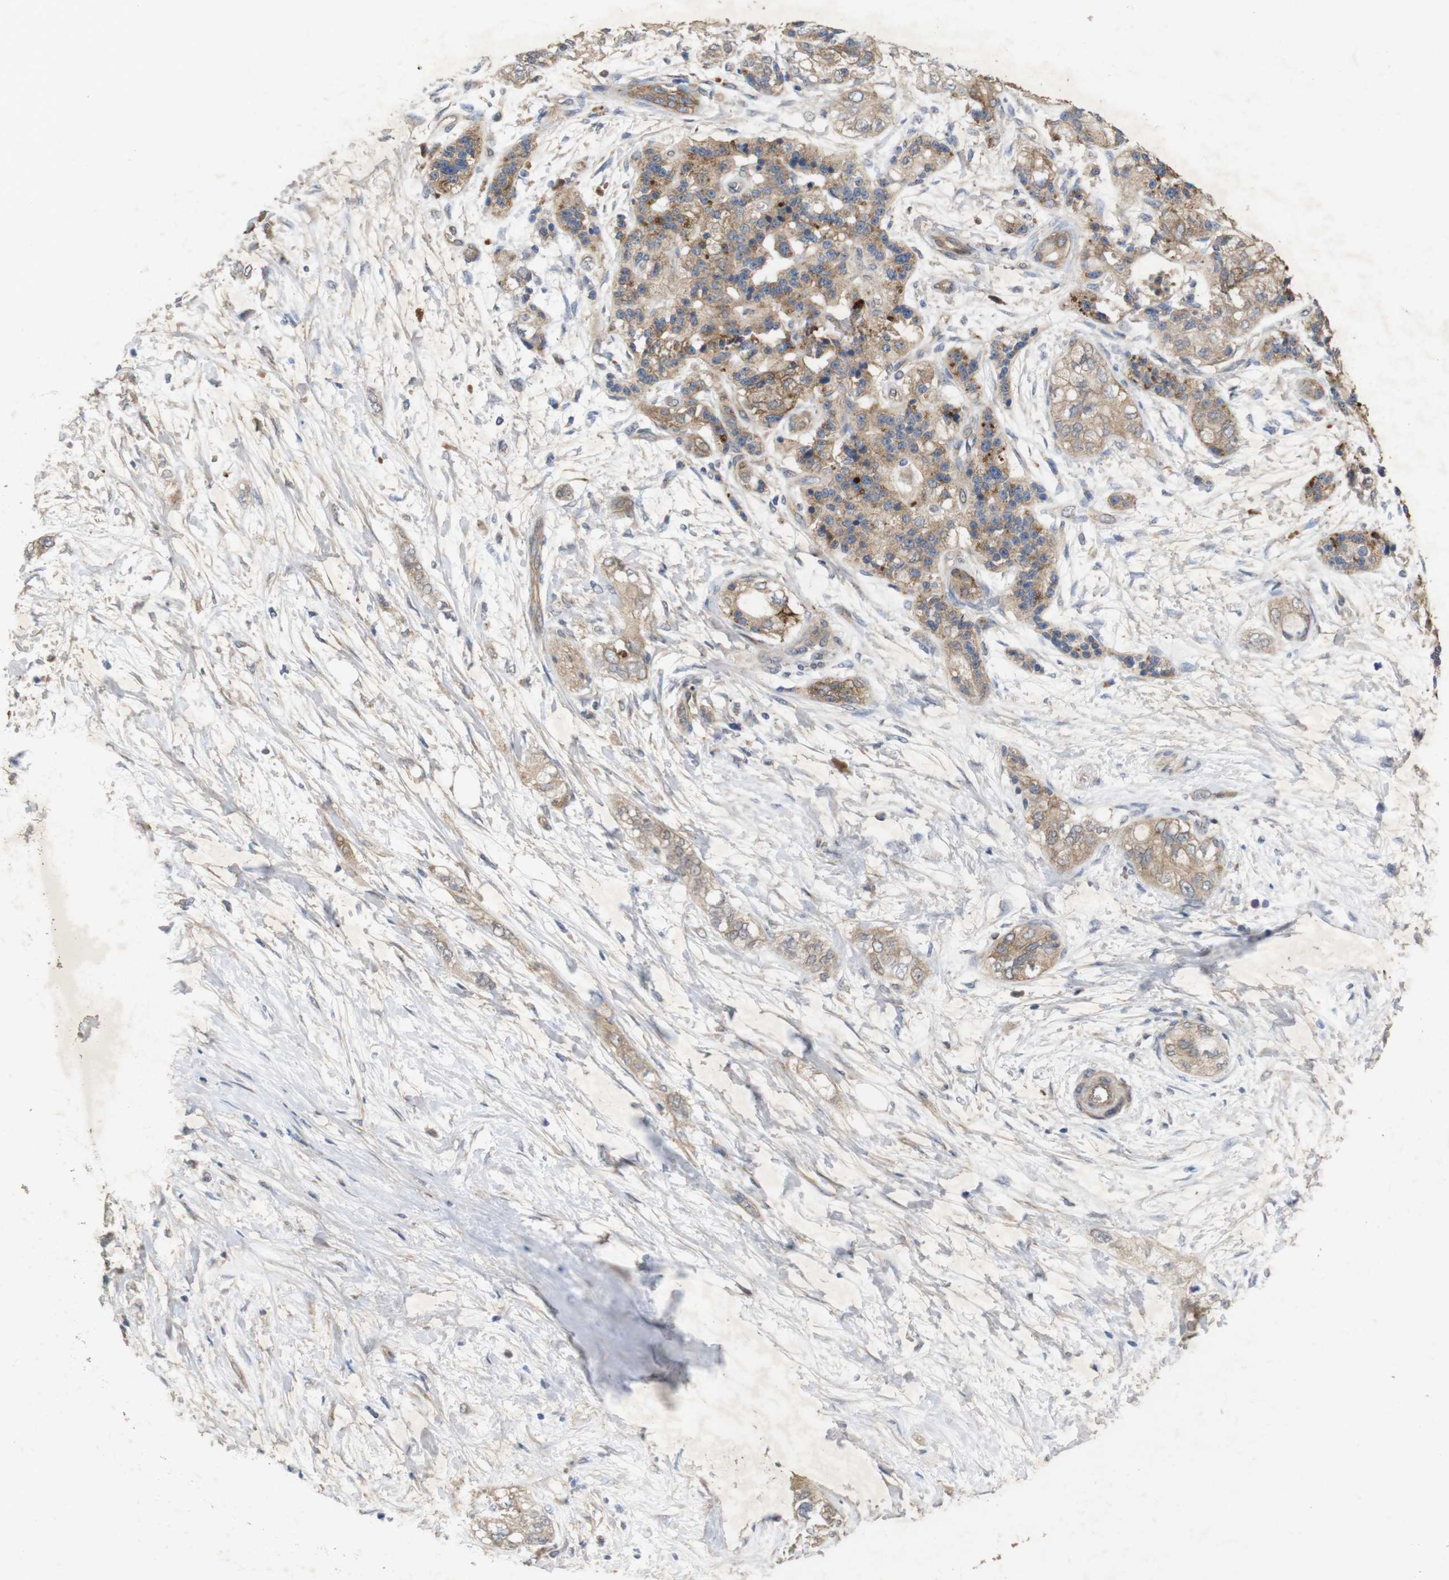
{"staining": {"intensity": "weak", "quantity": ">75%", "location": "cytoplasmic/membranous"}, "tissue": "pancreatic cancer", "cell_type": "Tumor cells", "image_type": "cancer", "snomed": [{"axis": "morphology", "description": "Adenocarcinoma, NOS"}, {"axis": "topography", "description": "Pancreas"}], "caption": "Adenocarcinoma (pancreatic) was stained to show a protein in brown. There is low levels of weak cytoplasmic/membranous positivity in approximately >75% of tumor cells. The staining was performed using DAB (3,3'-diaminobenzidine) to visualize the protein expression in brown, while the nuclei were stained in blue with hematoxylin (Magnification: 20x).", "gene": "KCNS3", "patient": {"sex": "male", "age": 70}}